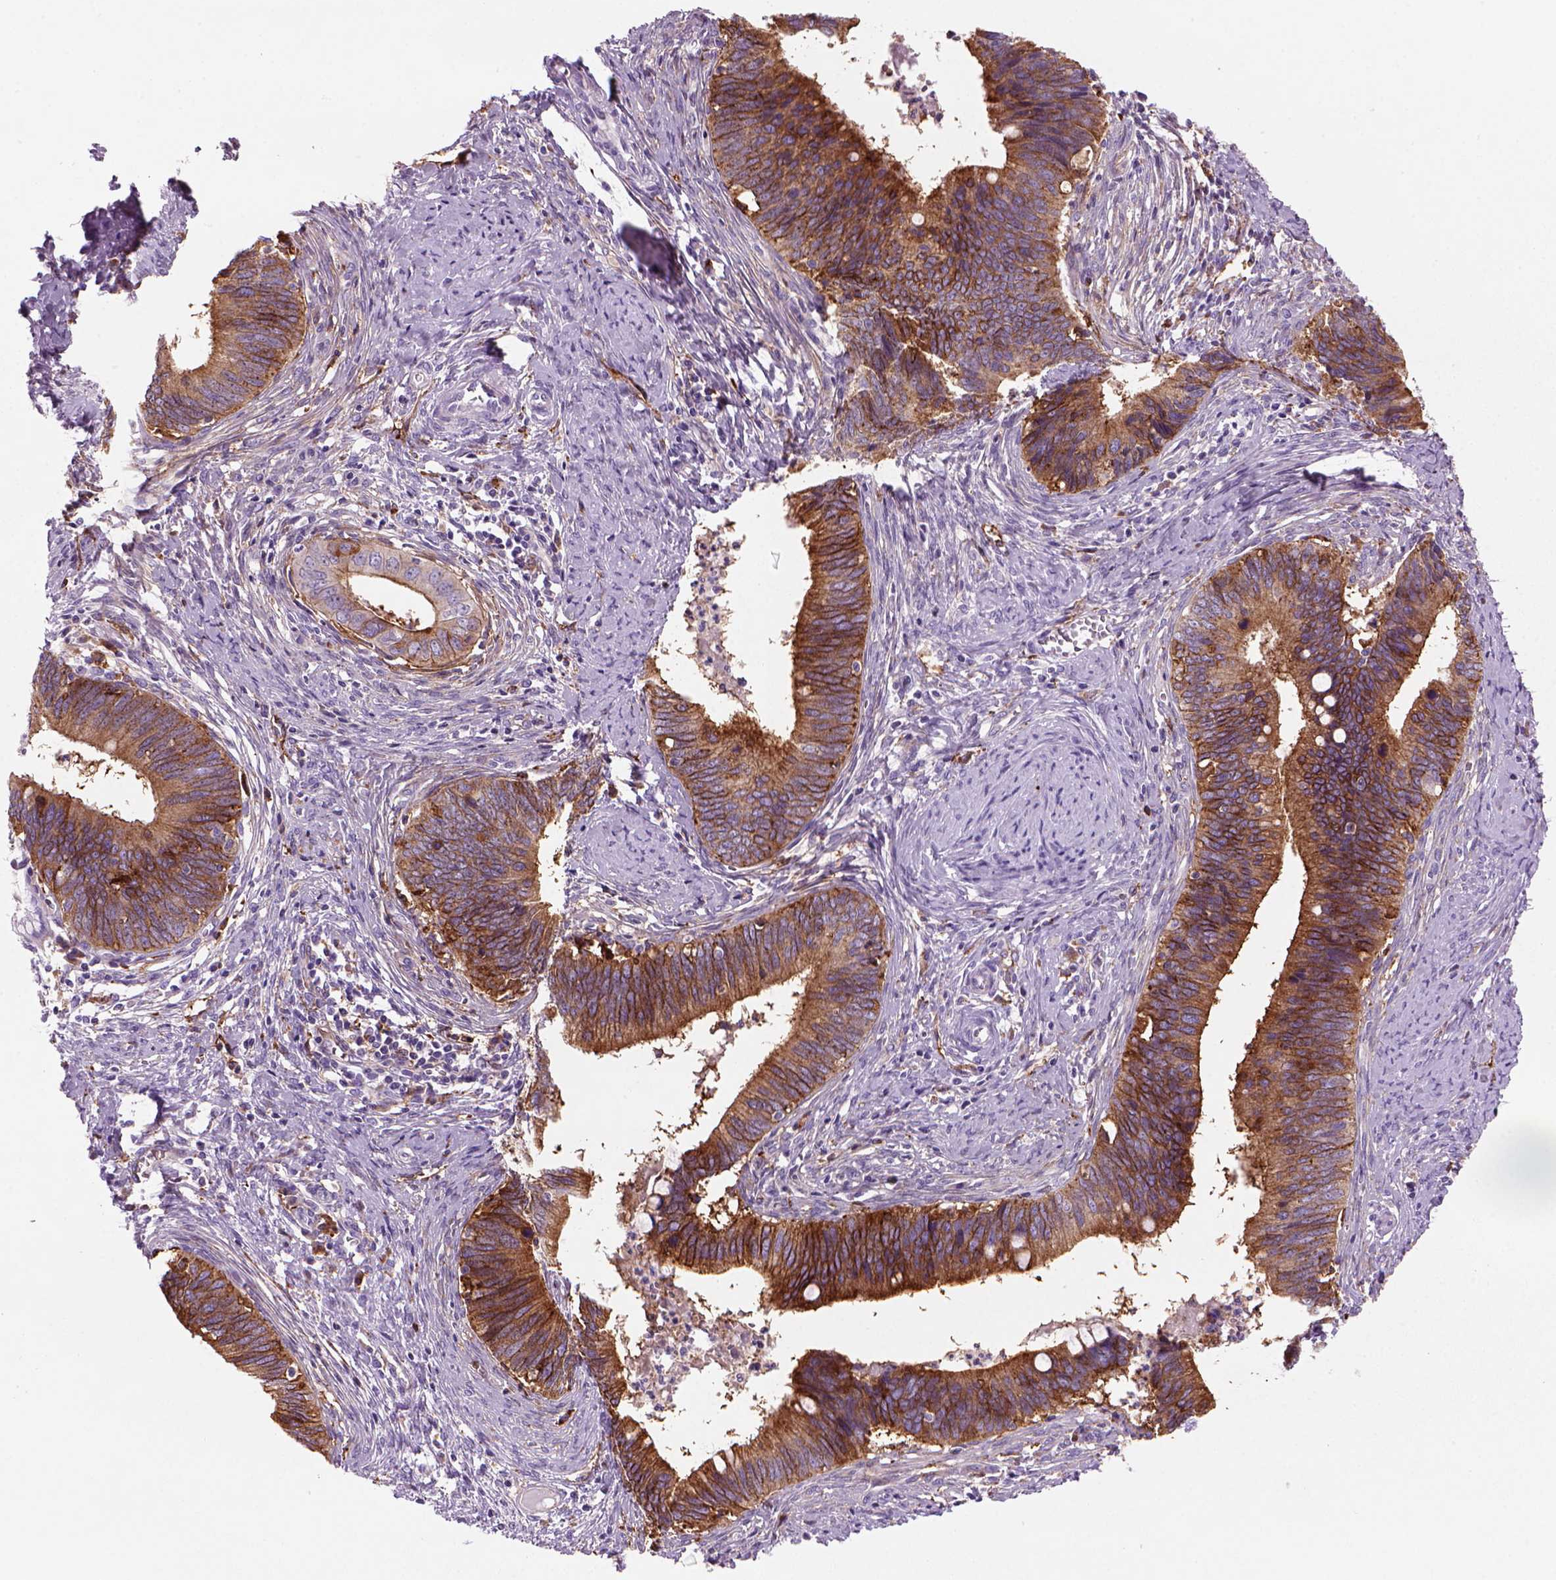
{"staining": {"intensity": "strong", "quantity": ">75%", "location": "cytoplasmic/membranous"}, "tissue": "cervical cancer", "cell_type": "Tumor cells", "image_type": "cancer", "snomed": [{"axis": "morphology", "description": "Adenocarcinoma, NOS"}, {"axis": "topography", "description": "Cervix"}], "caption": "This is a photomicrograph of immunohistochemistry staining of cervical cancer (adenocarcinoma), which shows strong staining in the cytoplasmic/membranous of tumor cells.", "gene": "MARCKS", "patient": {"sex": "female", "age": 42}}